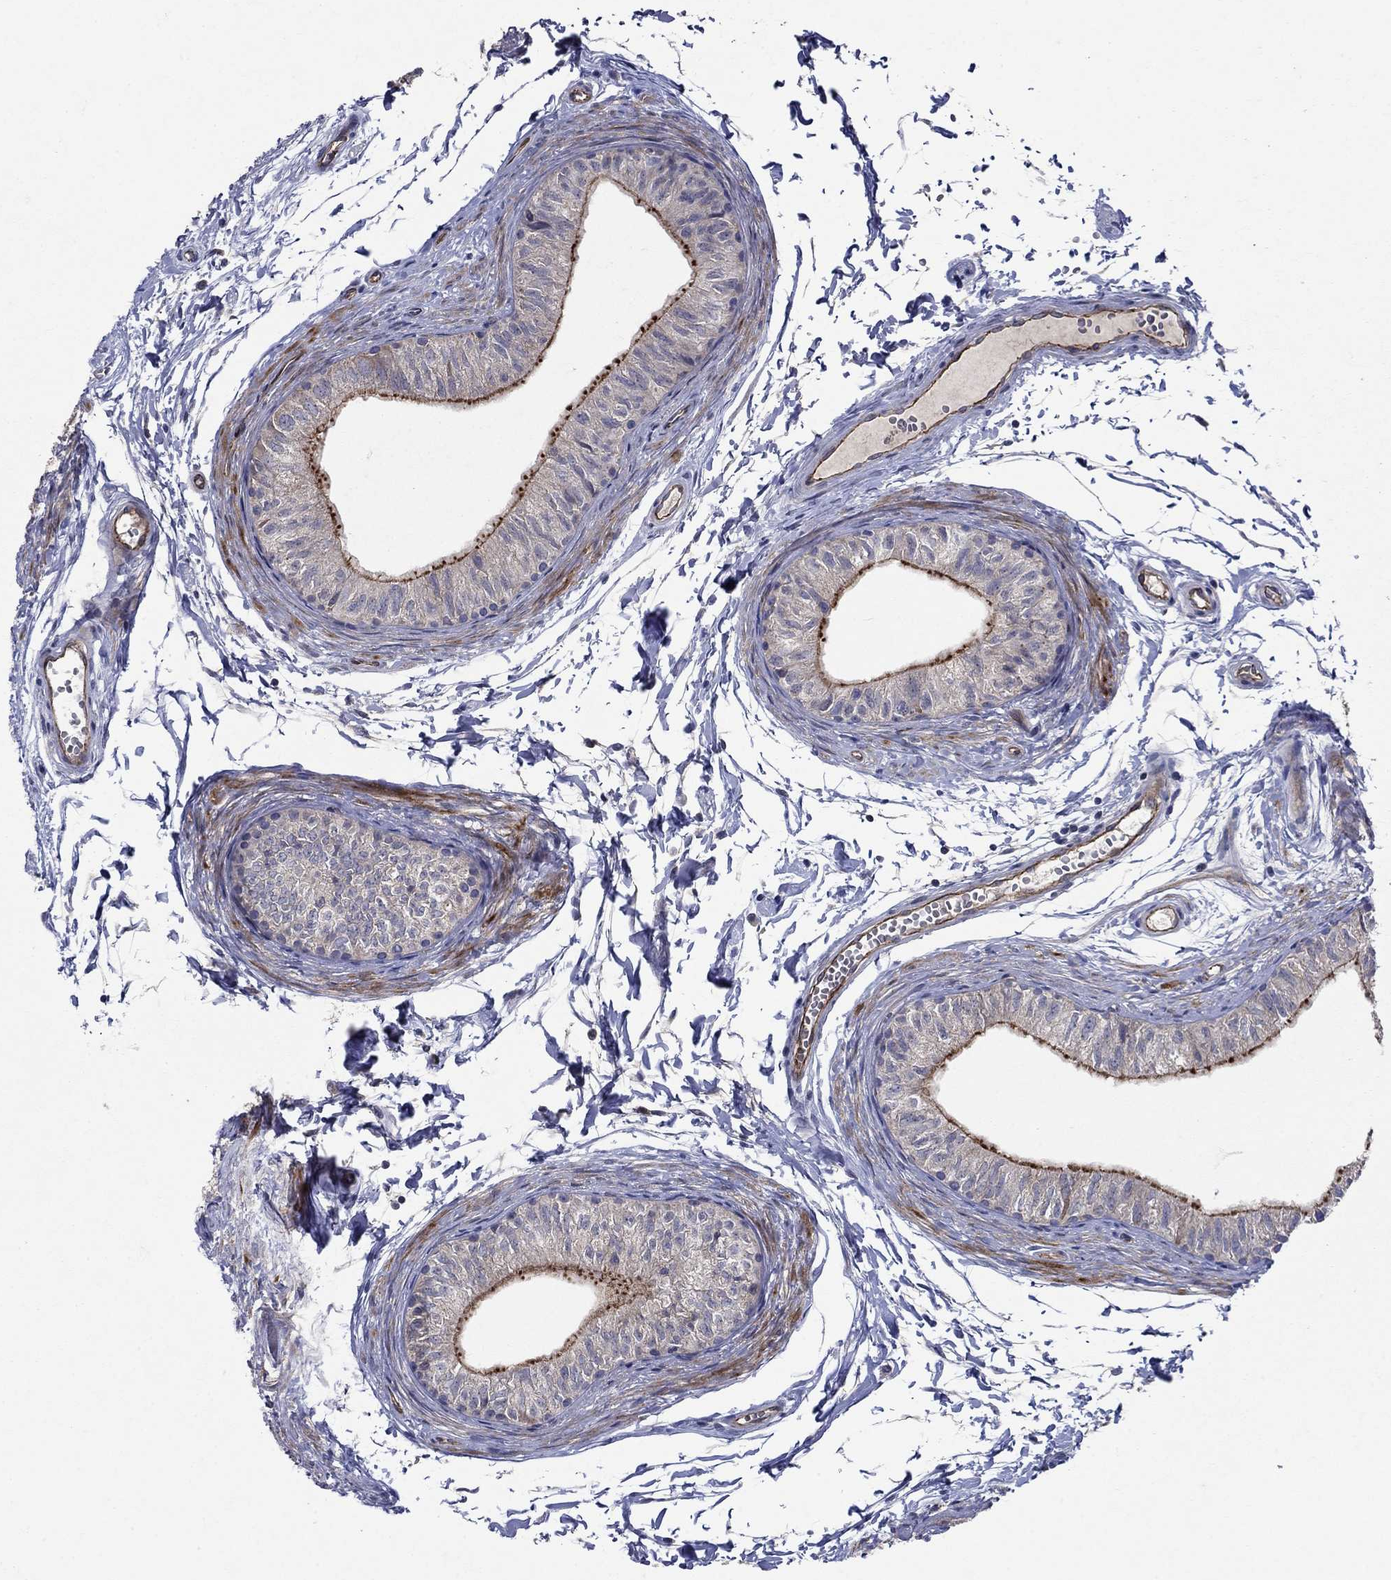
{"staining": {"intensity": "strong", "quantity": "25%-75%", "location": "cytoplasmic/membranous"}, "tissue": "epididymis", "cell_type": "Glandular cells", "image_type": "normal", "snomed": [{"axis": "morphology", "description": "Normal tissue, NOS"}, {"axis": "topography", "description": "Epididymis"}], "caption": "Epididymis stained with DAB immunohistochemistry shows high levels of strong cytoplasmic/membranous staining in approximately 25%-75% of glandular cells.", "gene": "SLC7A1", "patient": {"sex": "male", "age": 22}}